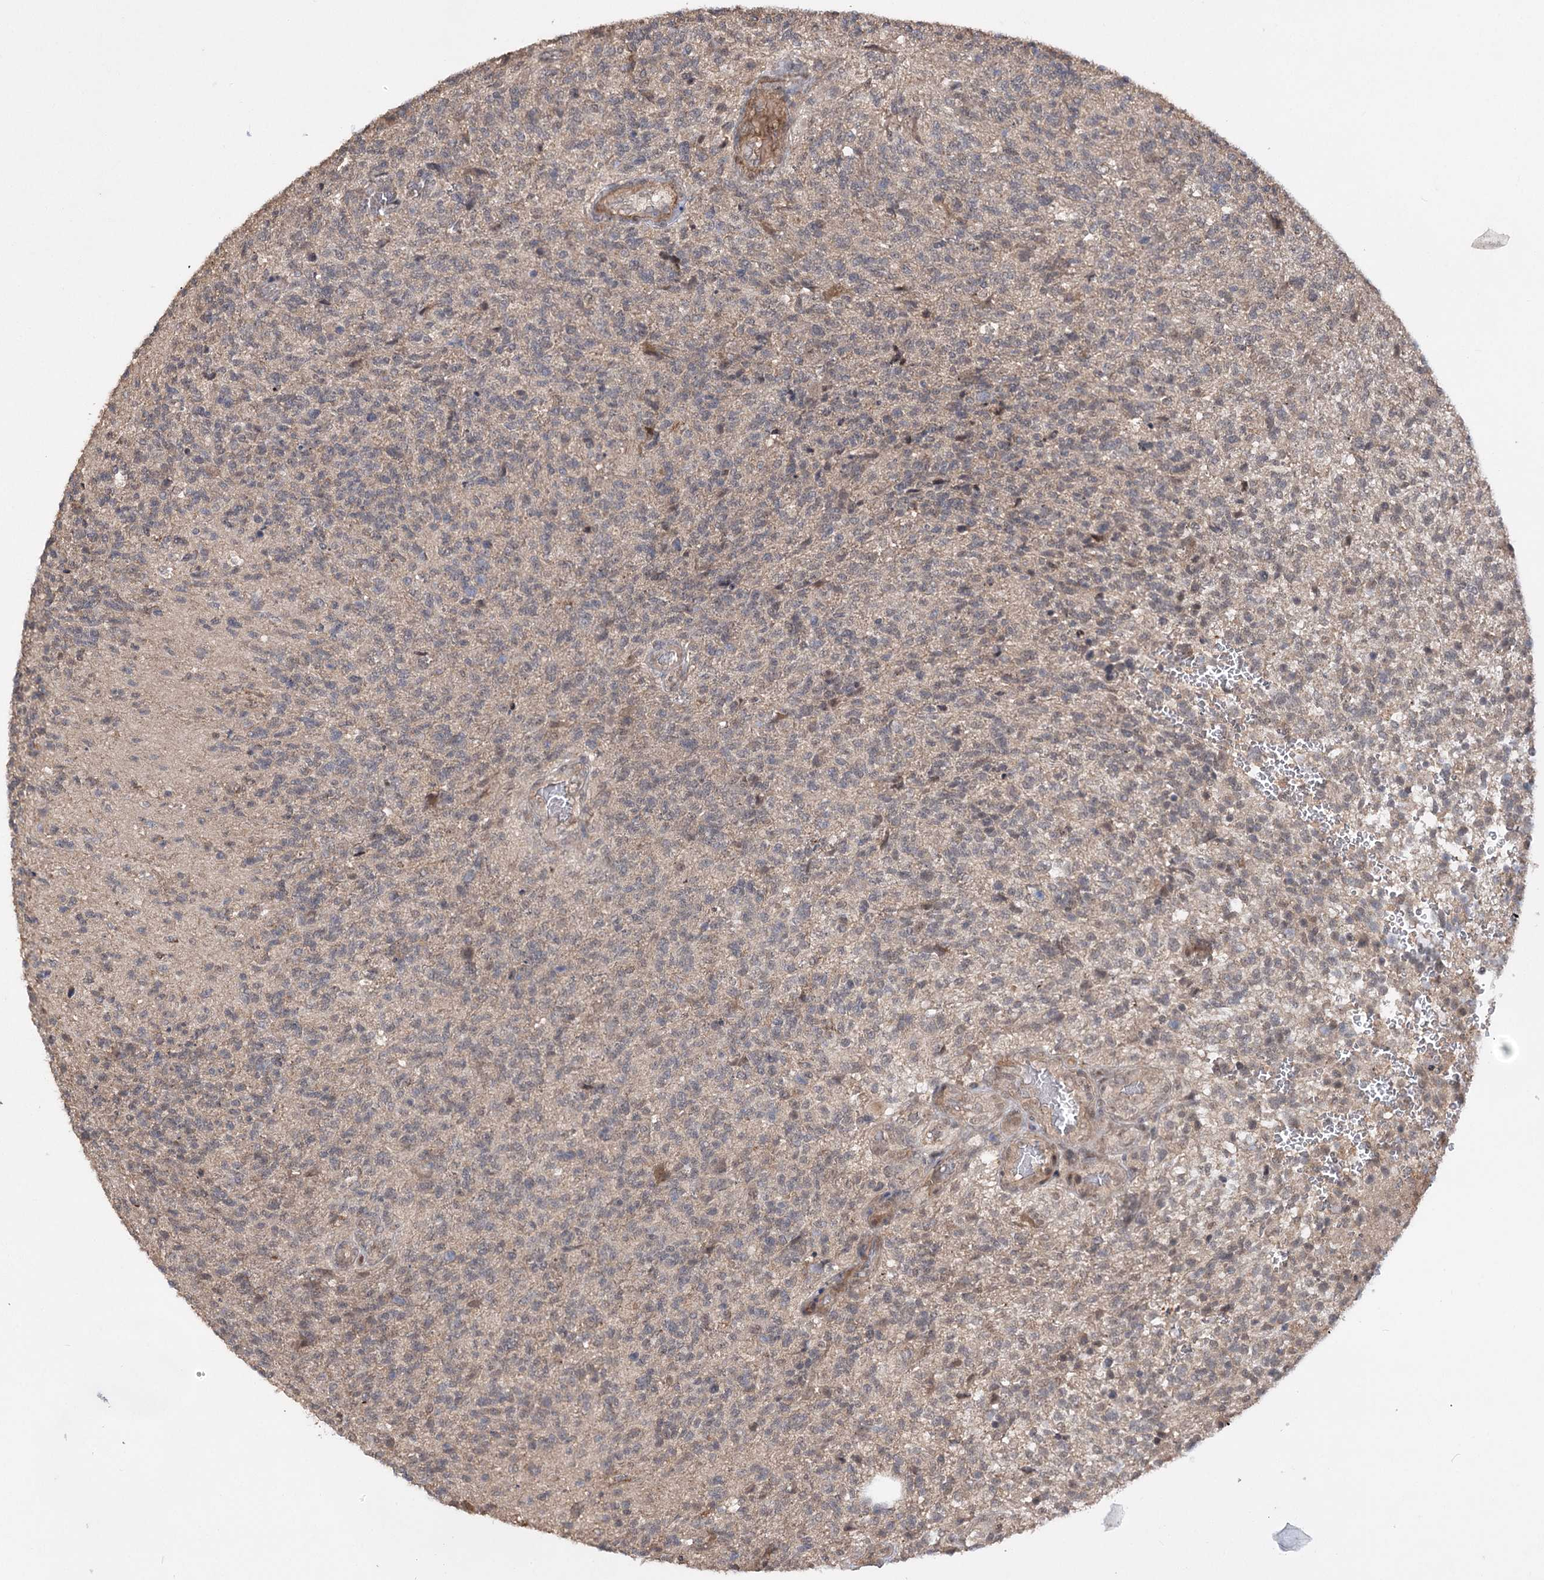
{"staining": {"intensity": "weak", "quantity": "<25%", "location": "cytoplasmic/membranous,nuclear"}, "tissue": "glioma", "cell_type": "Tumor cells", "image_type": "cancer", "snomed": [{"axis": "morphology", "description": "Glioma, malignant, High grade"}, {"axis": "topography", "description": "Brain"}], "caption": "Tumor cells show no significant protein positivity in malignant glioma (high-grade).", "gene": "TENM2", "patient": {"sex": "male", "age": 56}}